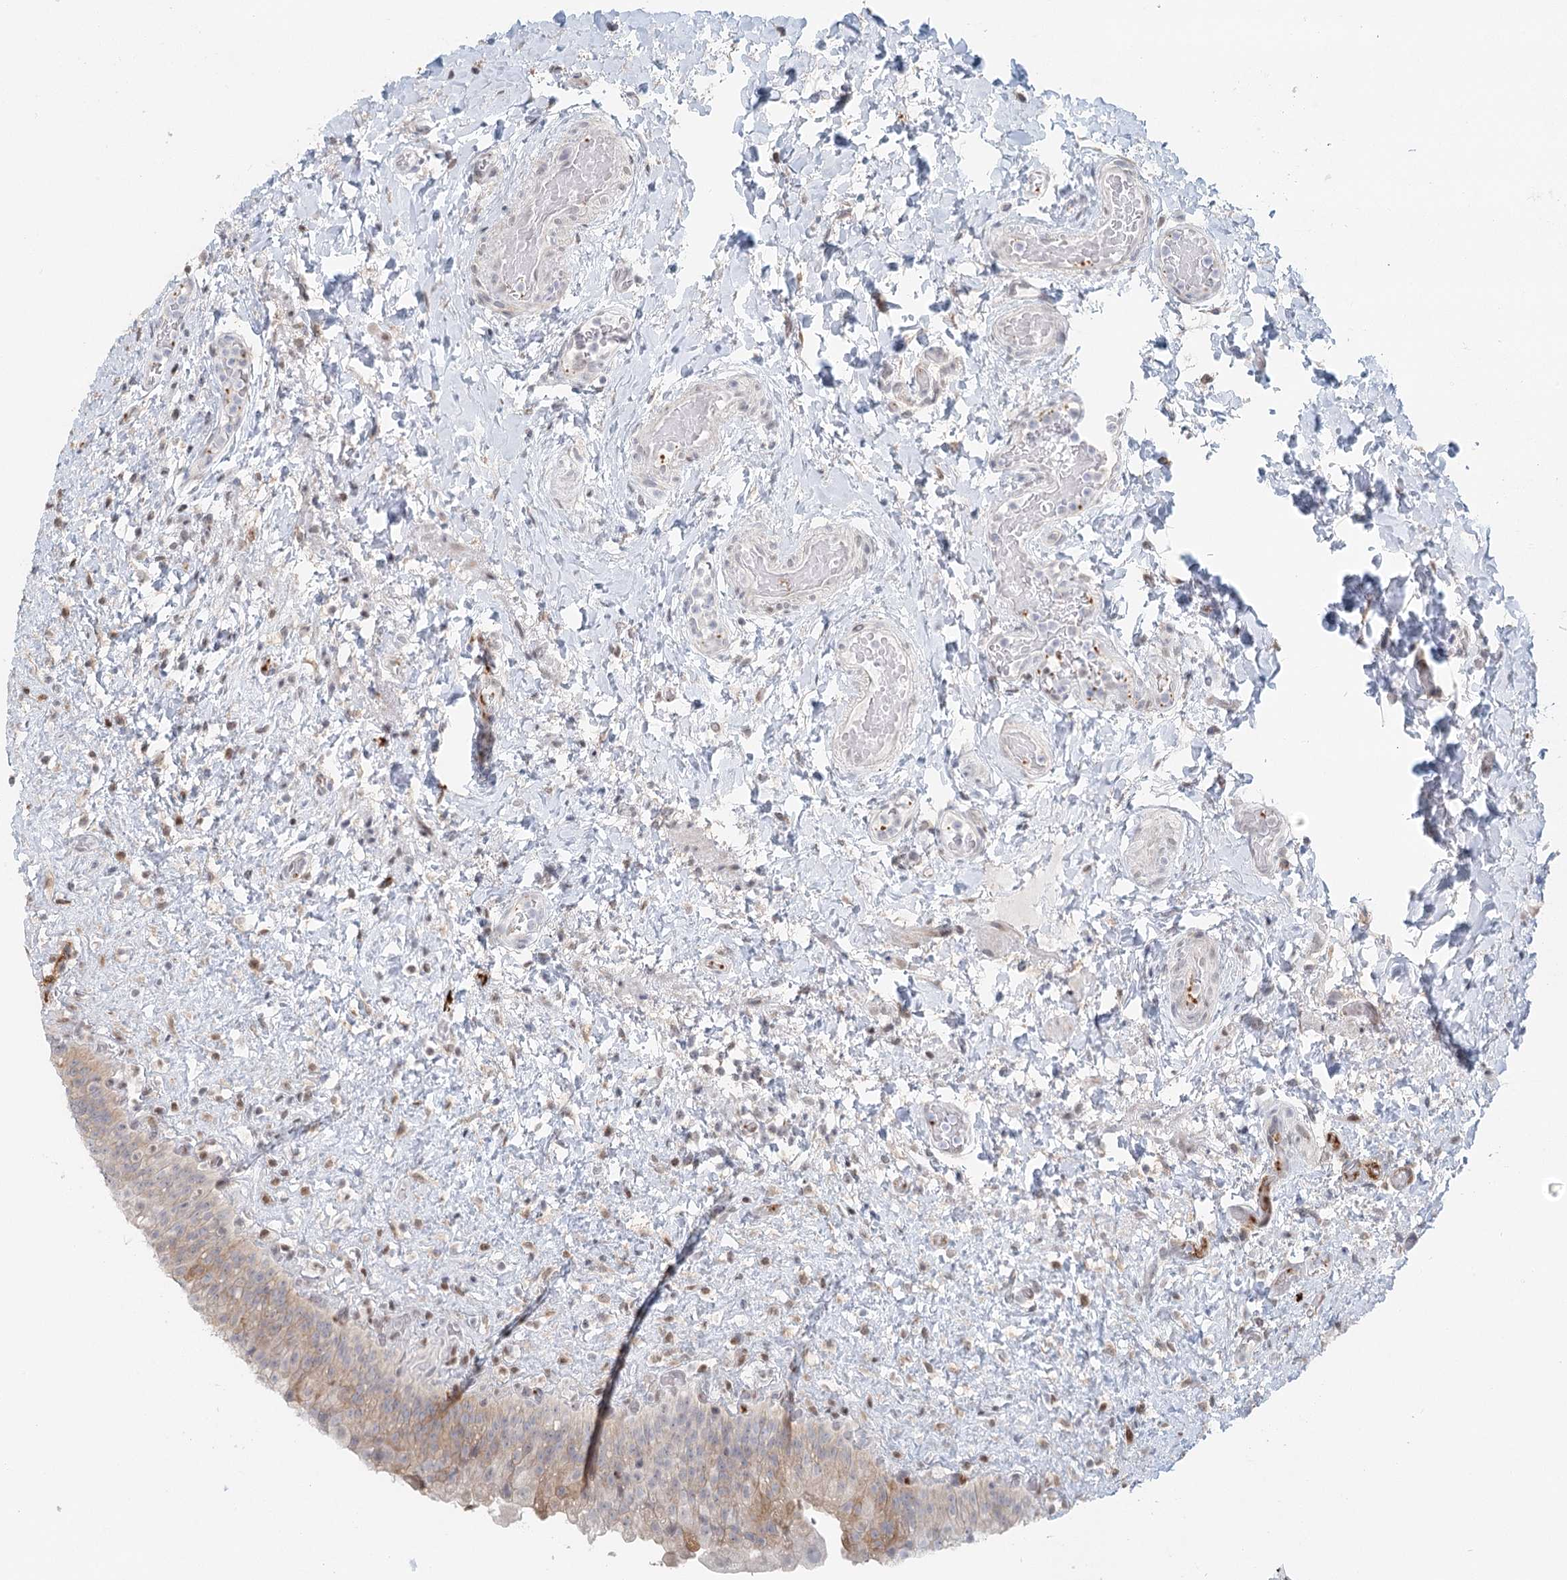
{"staining": {"intensity": "weak", "quantity": "25%-75%", "location": "cytoplasmic/membranous"}, "tissue": "urinary bladder", "cell_type": "Urothelial cells", "image_type": "normal", "snomed": [{"axis": "morphology", "description": "Normal tissue, NOS"}, {"axis": "topography", "description": "Urinary bladder"}], "caption": "Human urinary bladder stained with a brown dye displays weak cytoplasmic/membranous positive positivity in about 25%-75% of urothelial cells.", "gene": "BNIP5", "patient": {"sex": "female", "age": 27}}